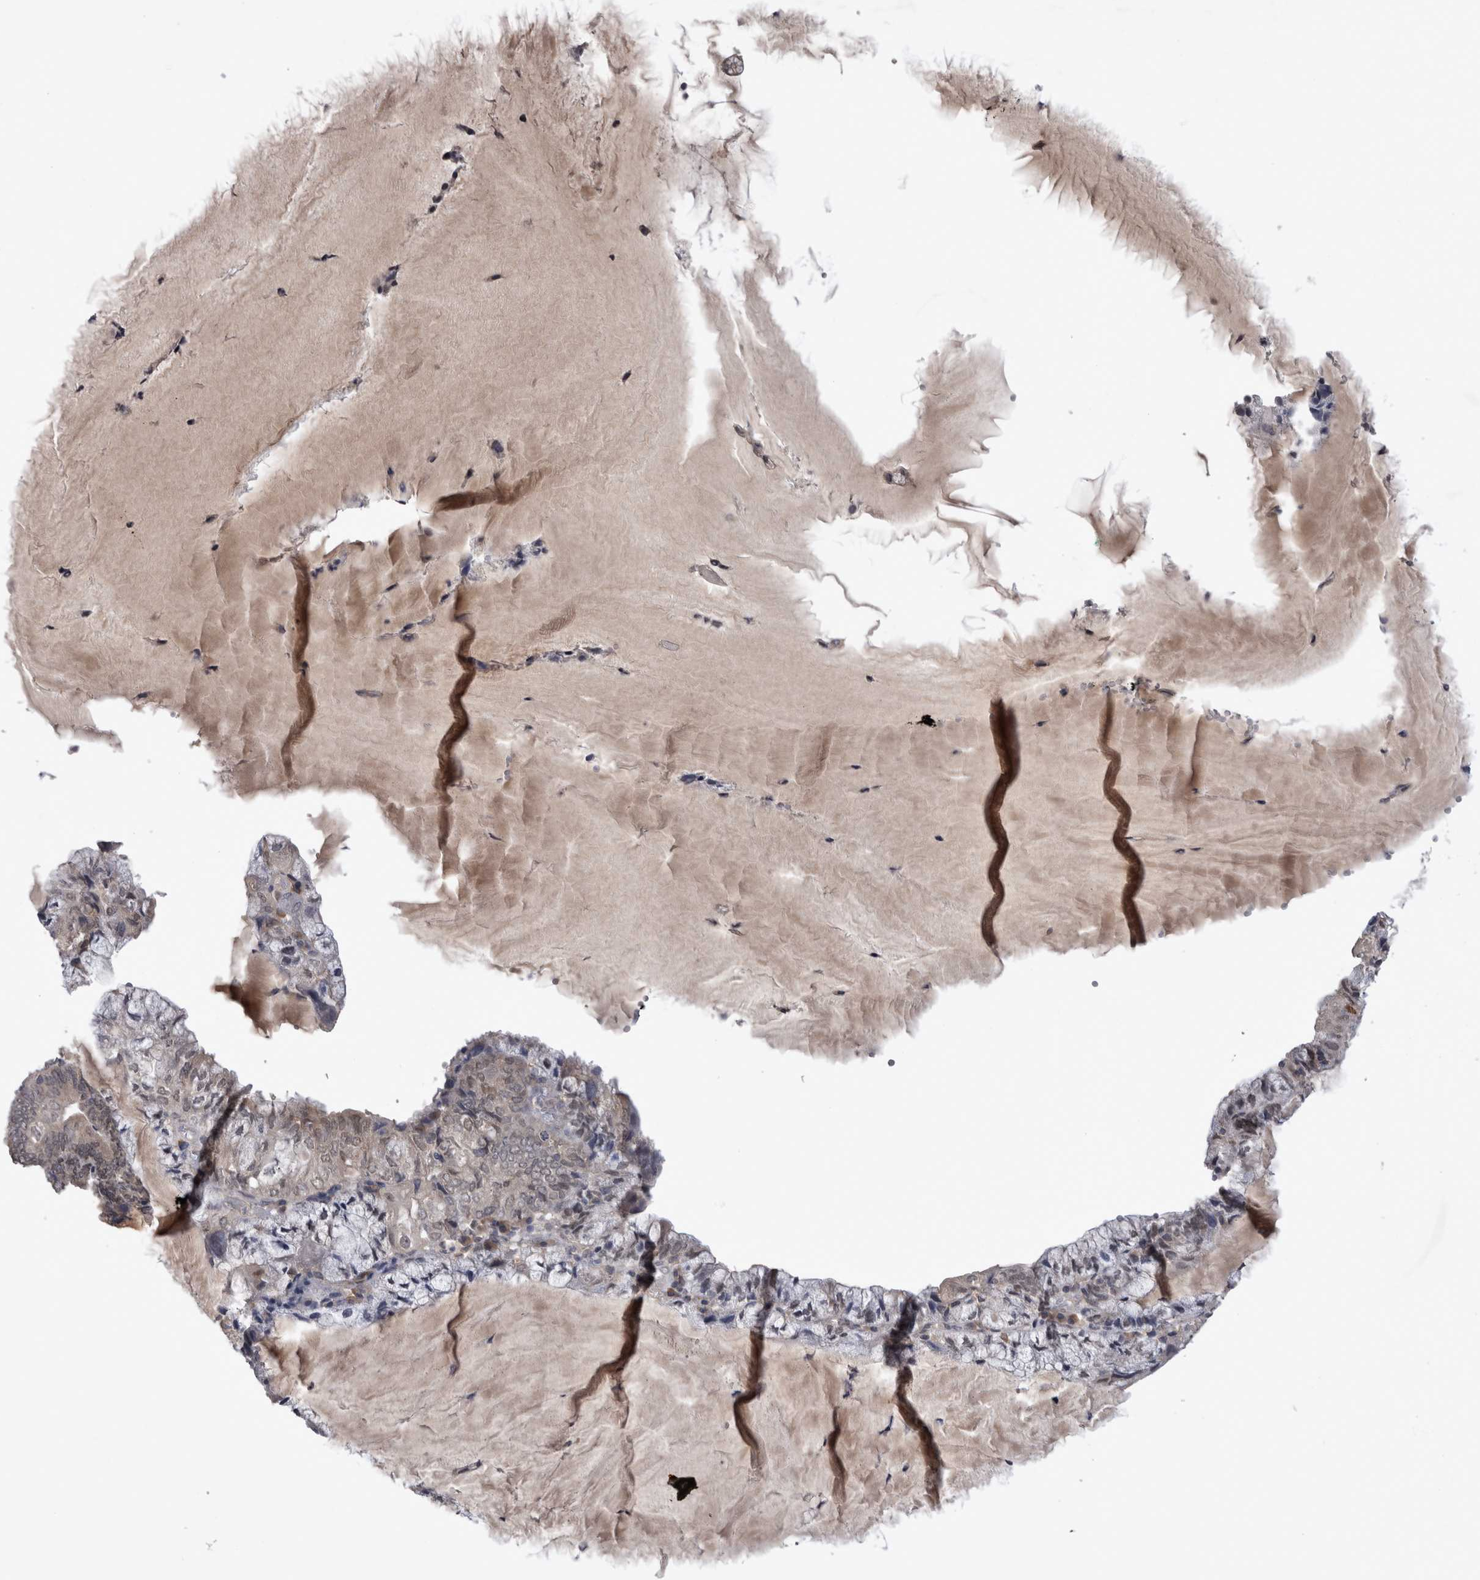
{"staining": {"intensity": "weak", "quantity": "<25%", "location": "cytoplasmic/membranous"}, "tissue": "endometrial cancer", "cell_type": "Tumor cells", "image_type": "cancer", "snomed": [{"axis": "morphology", "description": "Adenocarcinoma, NOS"}, {"axis": "topography", "description": "Endometrium"}], "caption": "High power microscopy micrograph of an immunohistochemistry image of endometrial cancer, revealing no significant staining in tumor cells.", "gene": "ZNF114", "patient": {"sex": "female", "age": 81}}